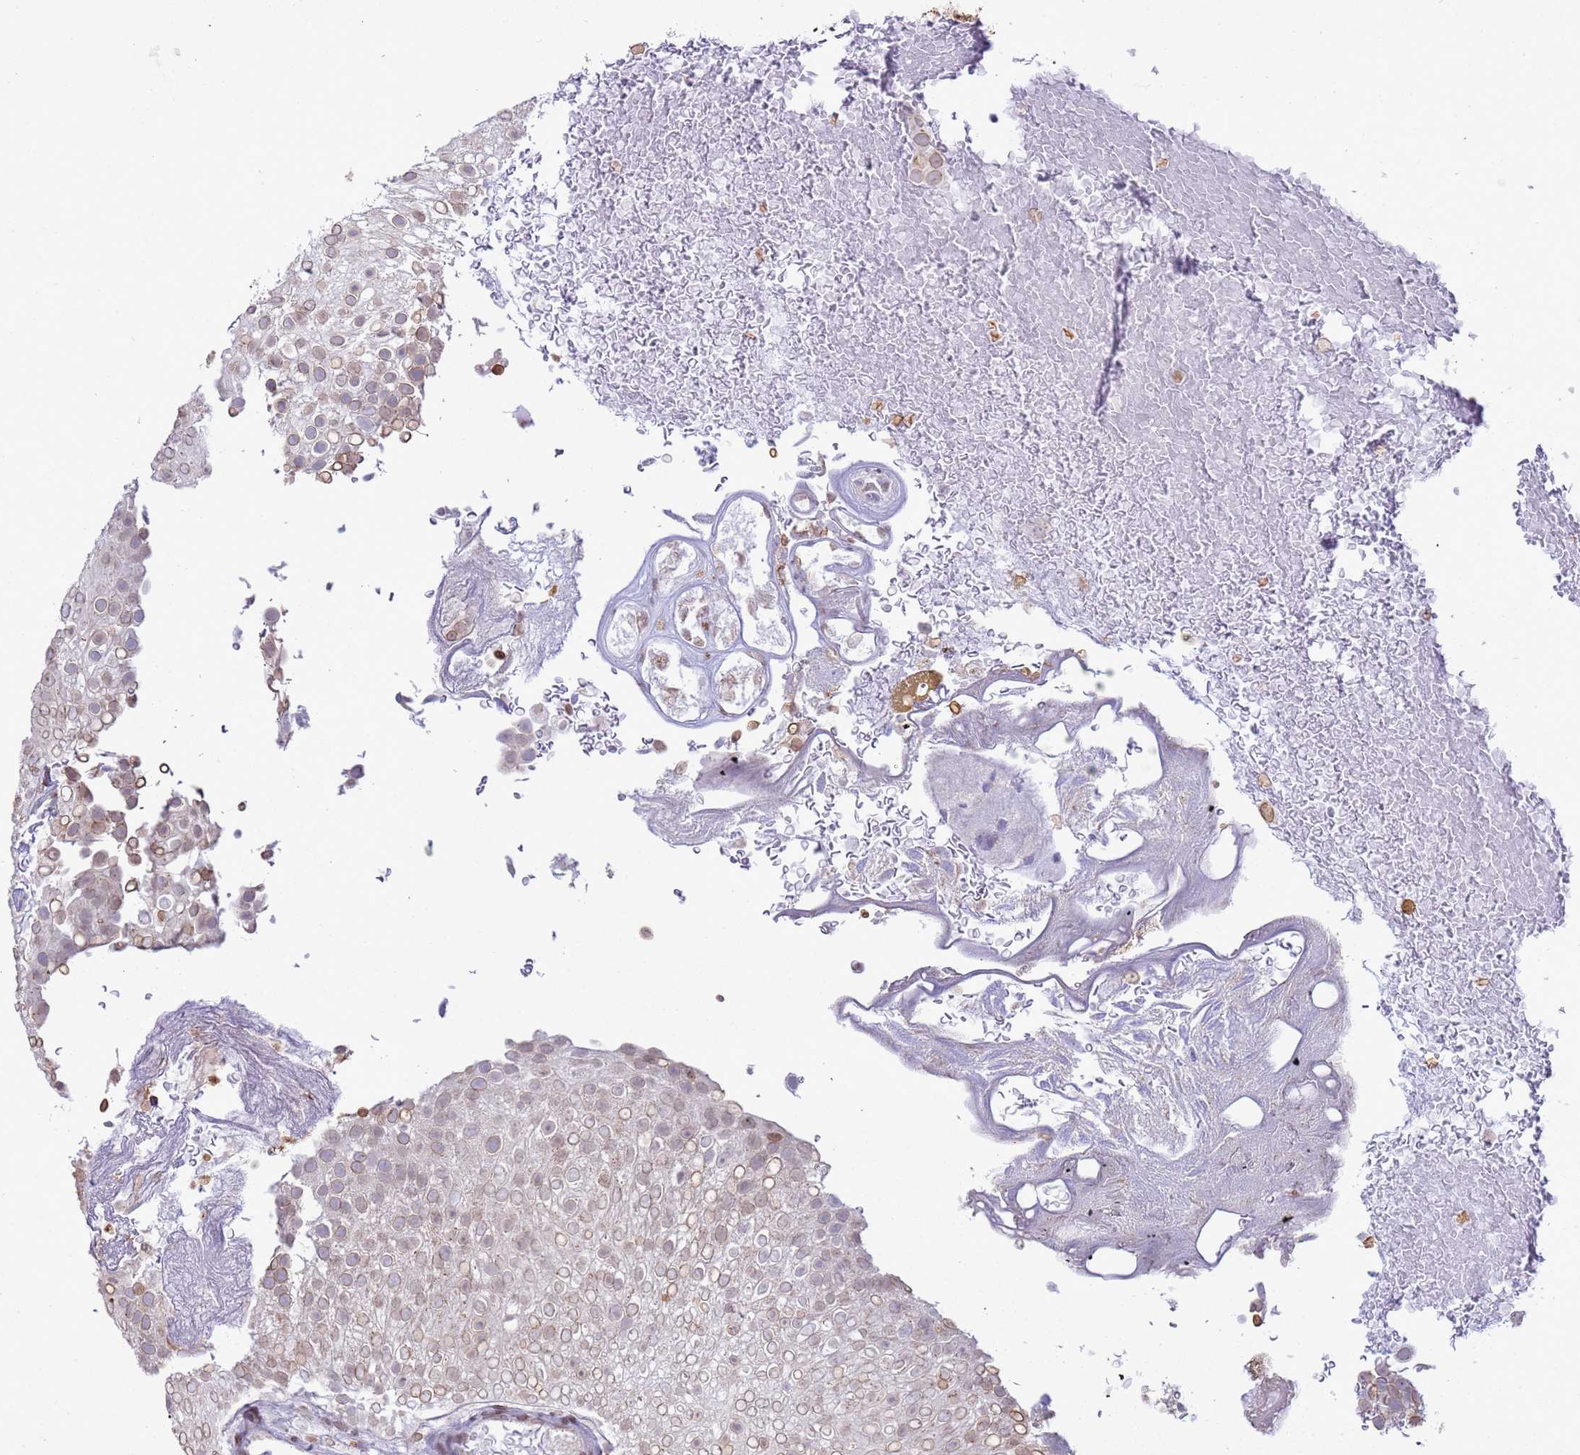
{"staining": {"intensity": "weak", "quantity": "25%-75%", "location": "cytoplasmic/membranous,nuclear"}, "tissue": "urothelial cancer", "cell_type": "Tumor cells", "image_type": "cancer", "snomed": [{"axis": "morphology", "description": "Urothelial carcinoma, Low grade"}, {"axis": "topography", "description": "Urinary bladder"}], "caption": "Urothelial cancer was stained to show a protein in brown. There is low levels of weak cytoplasmic/membranous and nuclear staining in about 25%-75% of tumor cells.", "gene": "DHX37", "patient": {"sex": "male", "age": 78}}